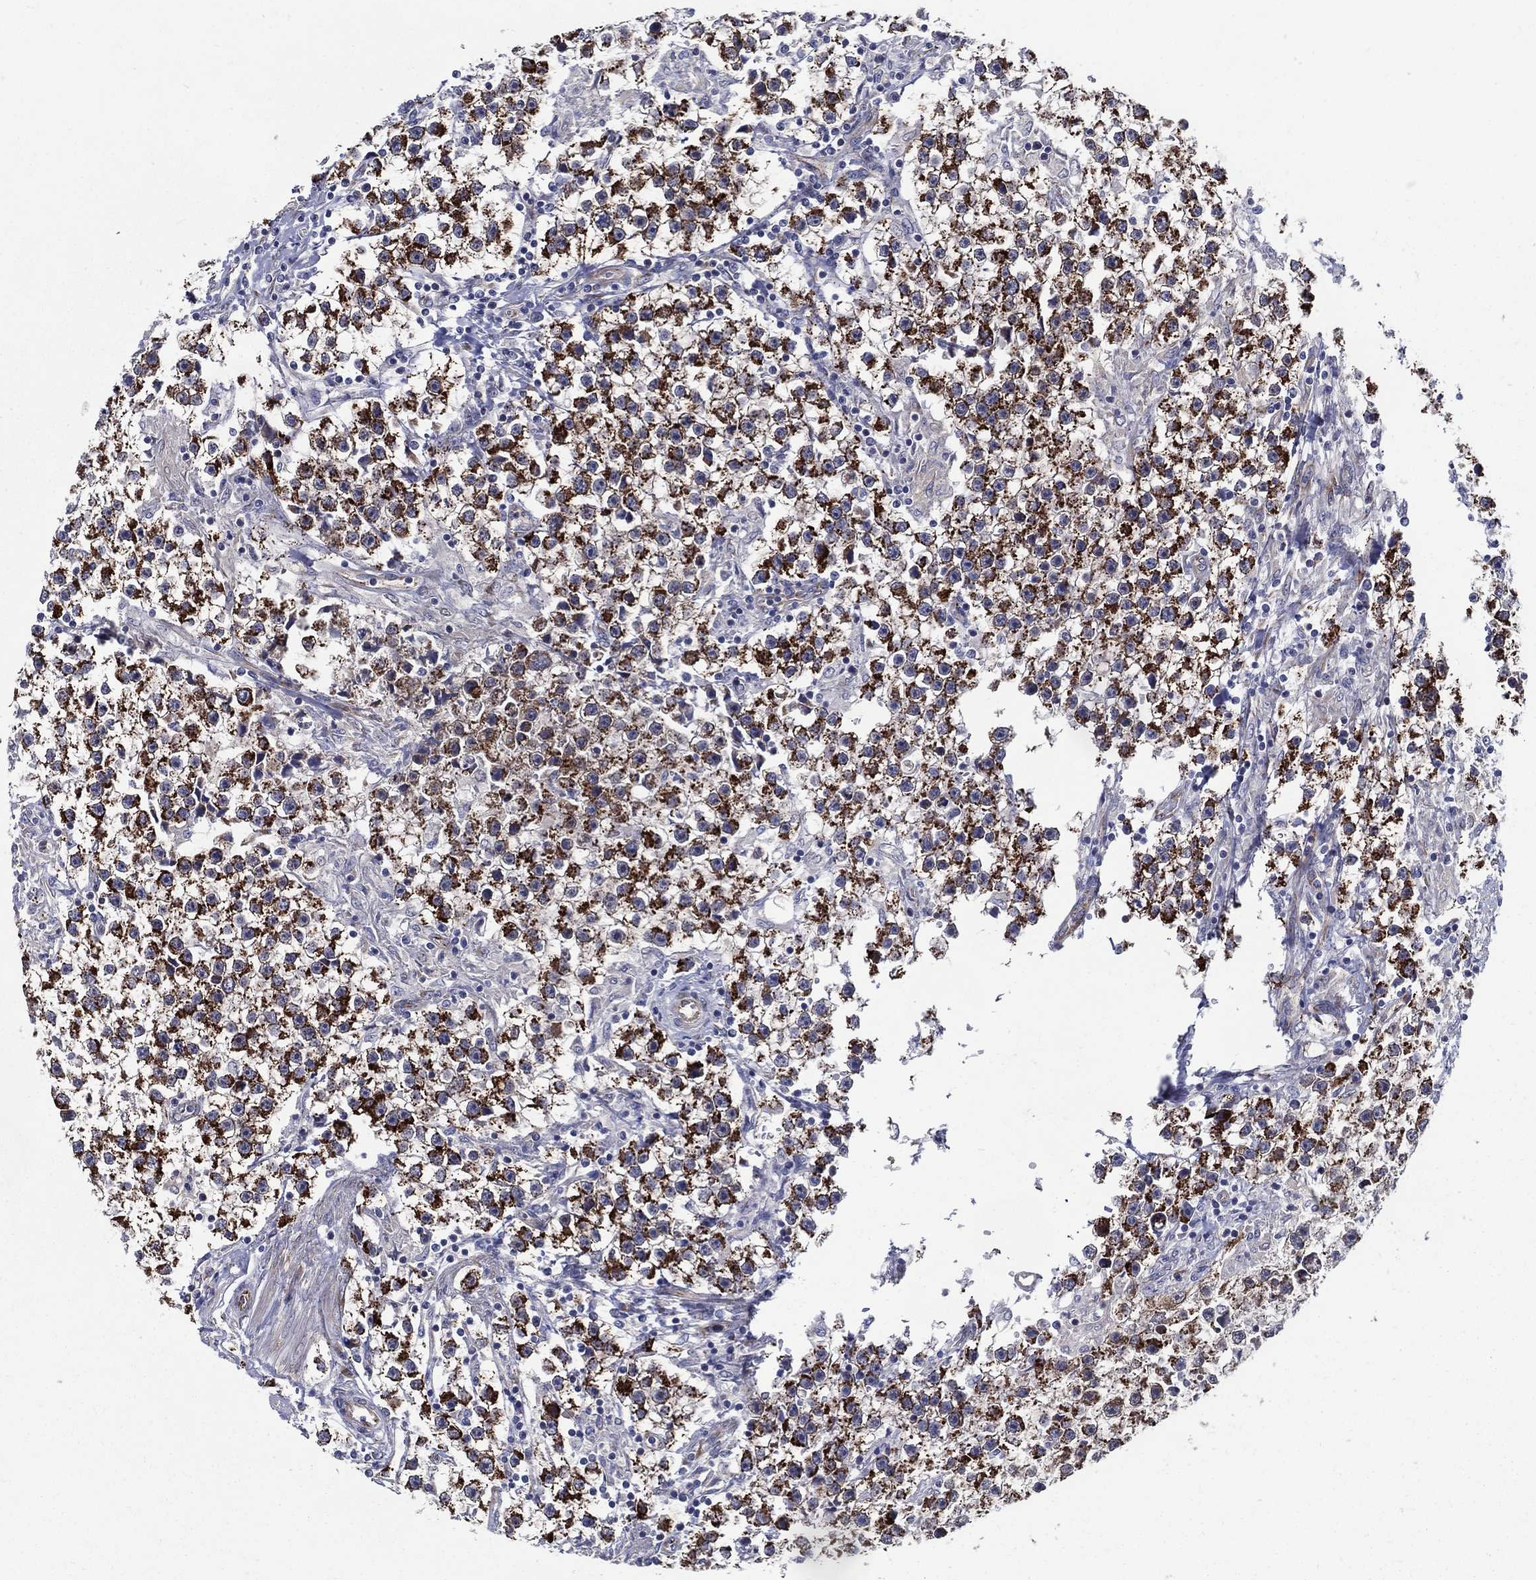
{"staining": {"intensity": "strong", "quantity": ">75%", "location": "cytoplasmic/membranous"}, "tissue": "testis cancer", "cell_type": "Tumor cells", "image_type": "cancer", "snomed": [{"axis": "morphology", "description": "Seminoma, NOS"}, {"axis": "topography", "description": "Testis"}], "caption": "This histopathology image exhibits immunohistochemistry staining of human testis seminoma, with high strong cytoplasmic/membranous positivity in about >75% of tumor cells.", "gene": "ARHGAP11A", "patient": {"sex": "male", "age": 59}}